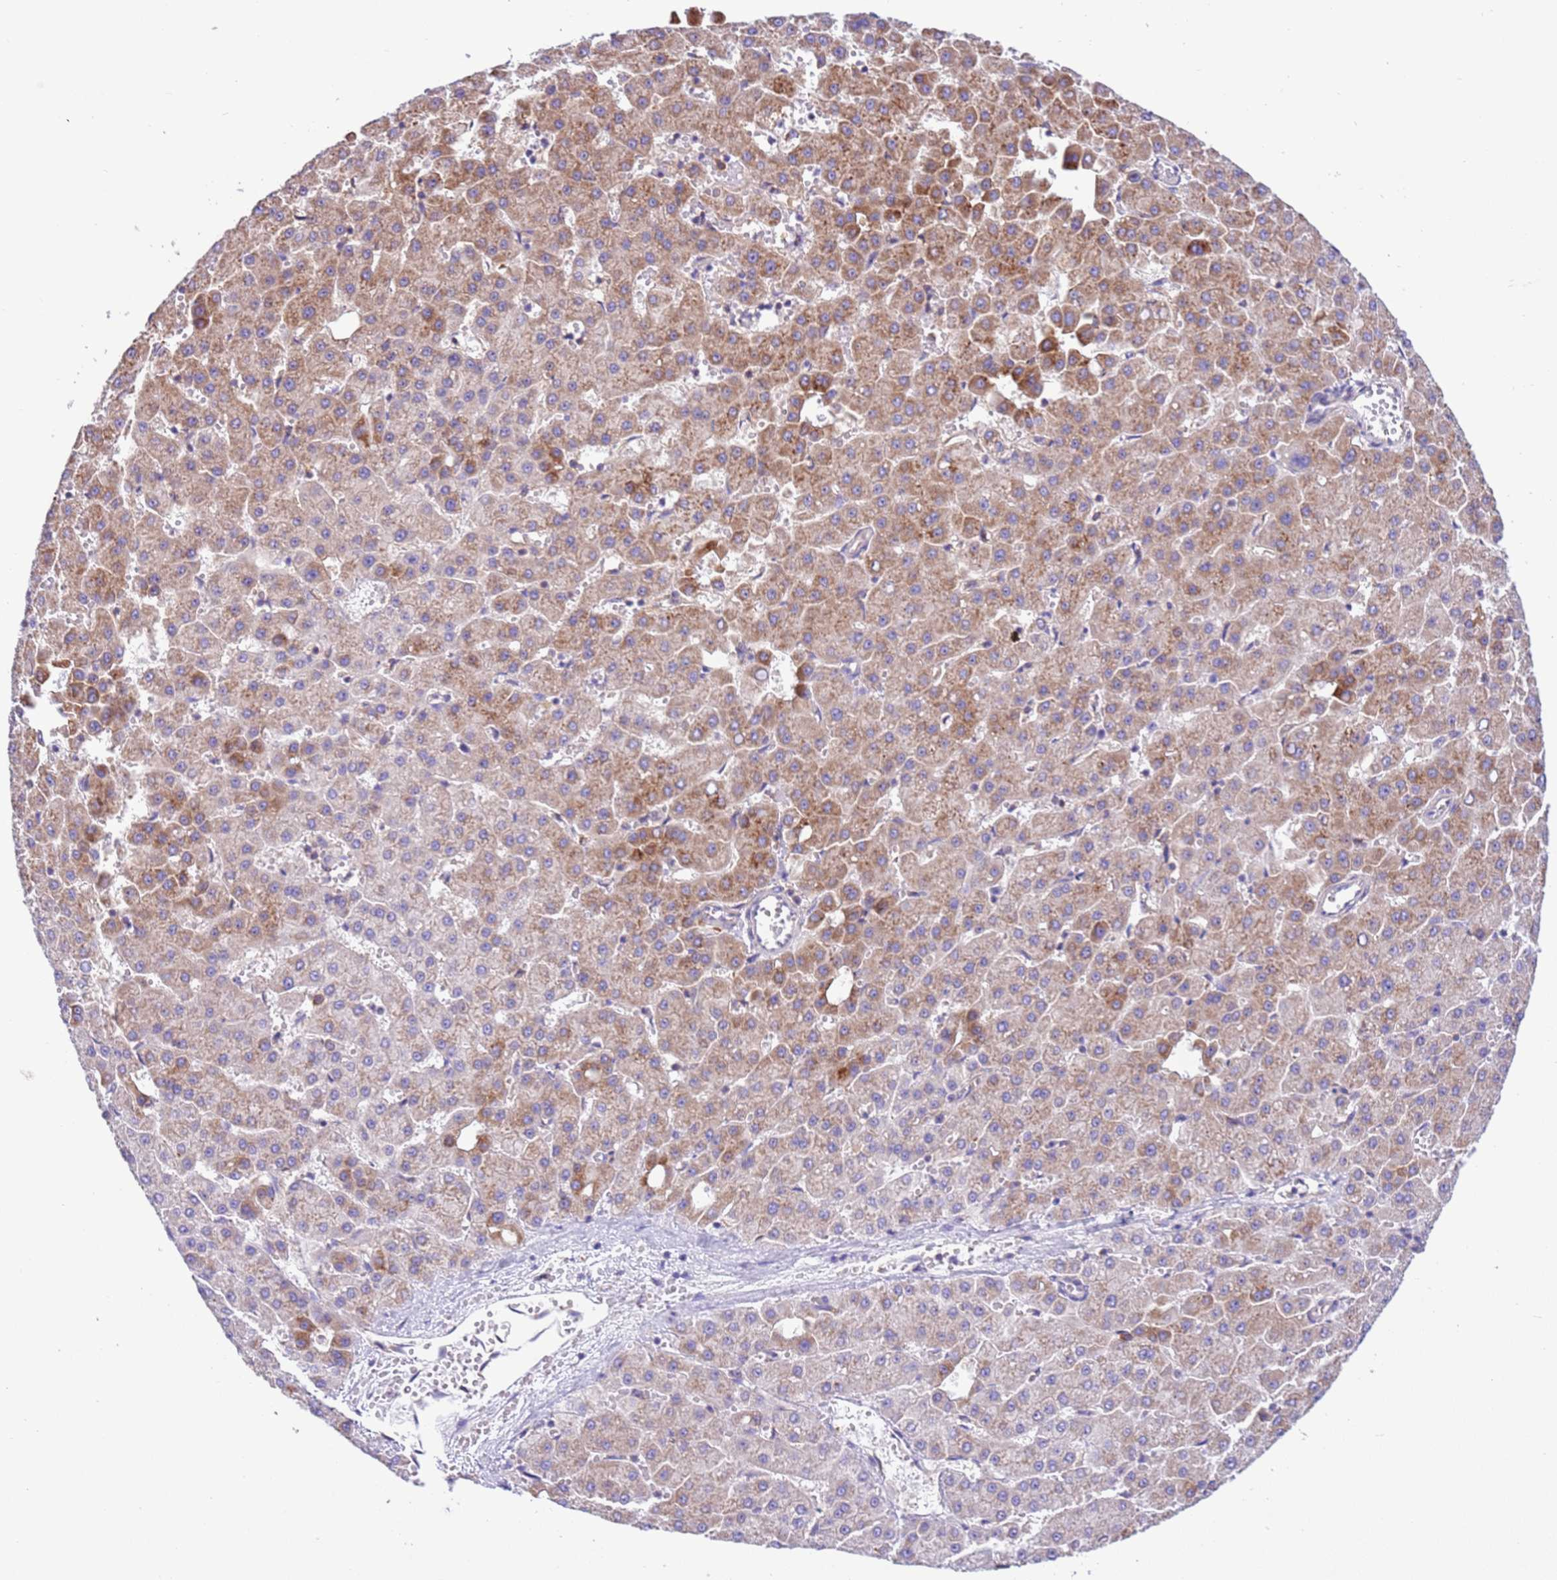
{"staining": {"intensity": "moderate", "quantity": ">75%", "location": "cytoplasmic/membranous"}, "tissue": "liver cancer", "cell_type": "Tumor cells", "image_type": "cancer", "snomed": [{"axis": "morphology", "description": "Carcinoma, Hepatocellular, NOS"}, {"axis": "topography", "description": "Liver"}], "caption": "Protein expression analysis of human liver cancer (hepatocellular carcinoma) reveals moderate cytoplasmic/membranous staining in approximately >75% of tumor cells.", "gene": "VARS1", "patient": {"sex": "male", "age": 47}}